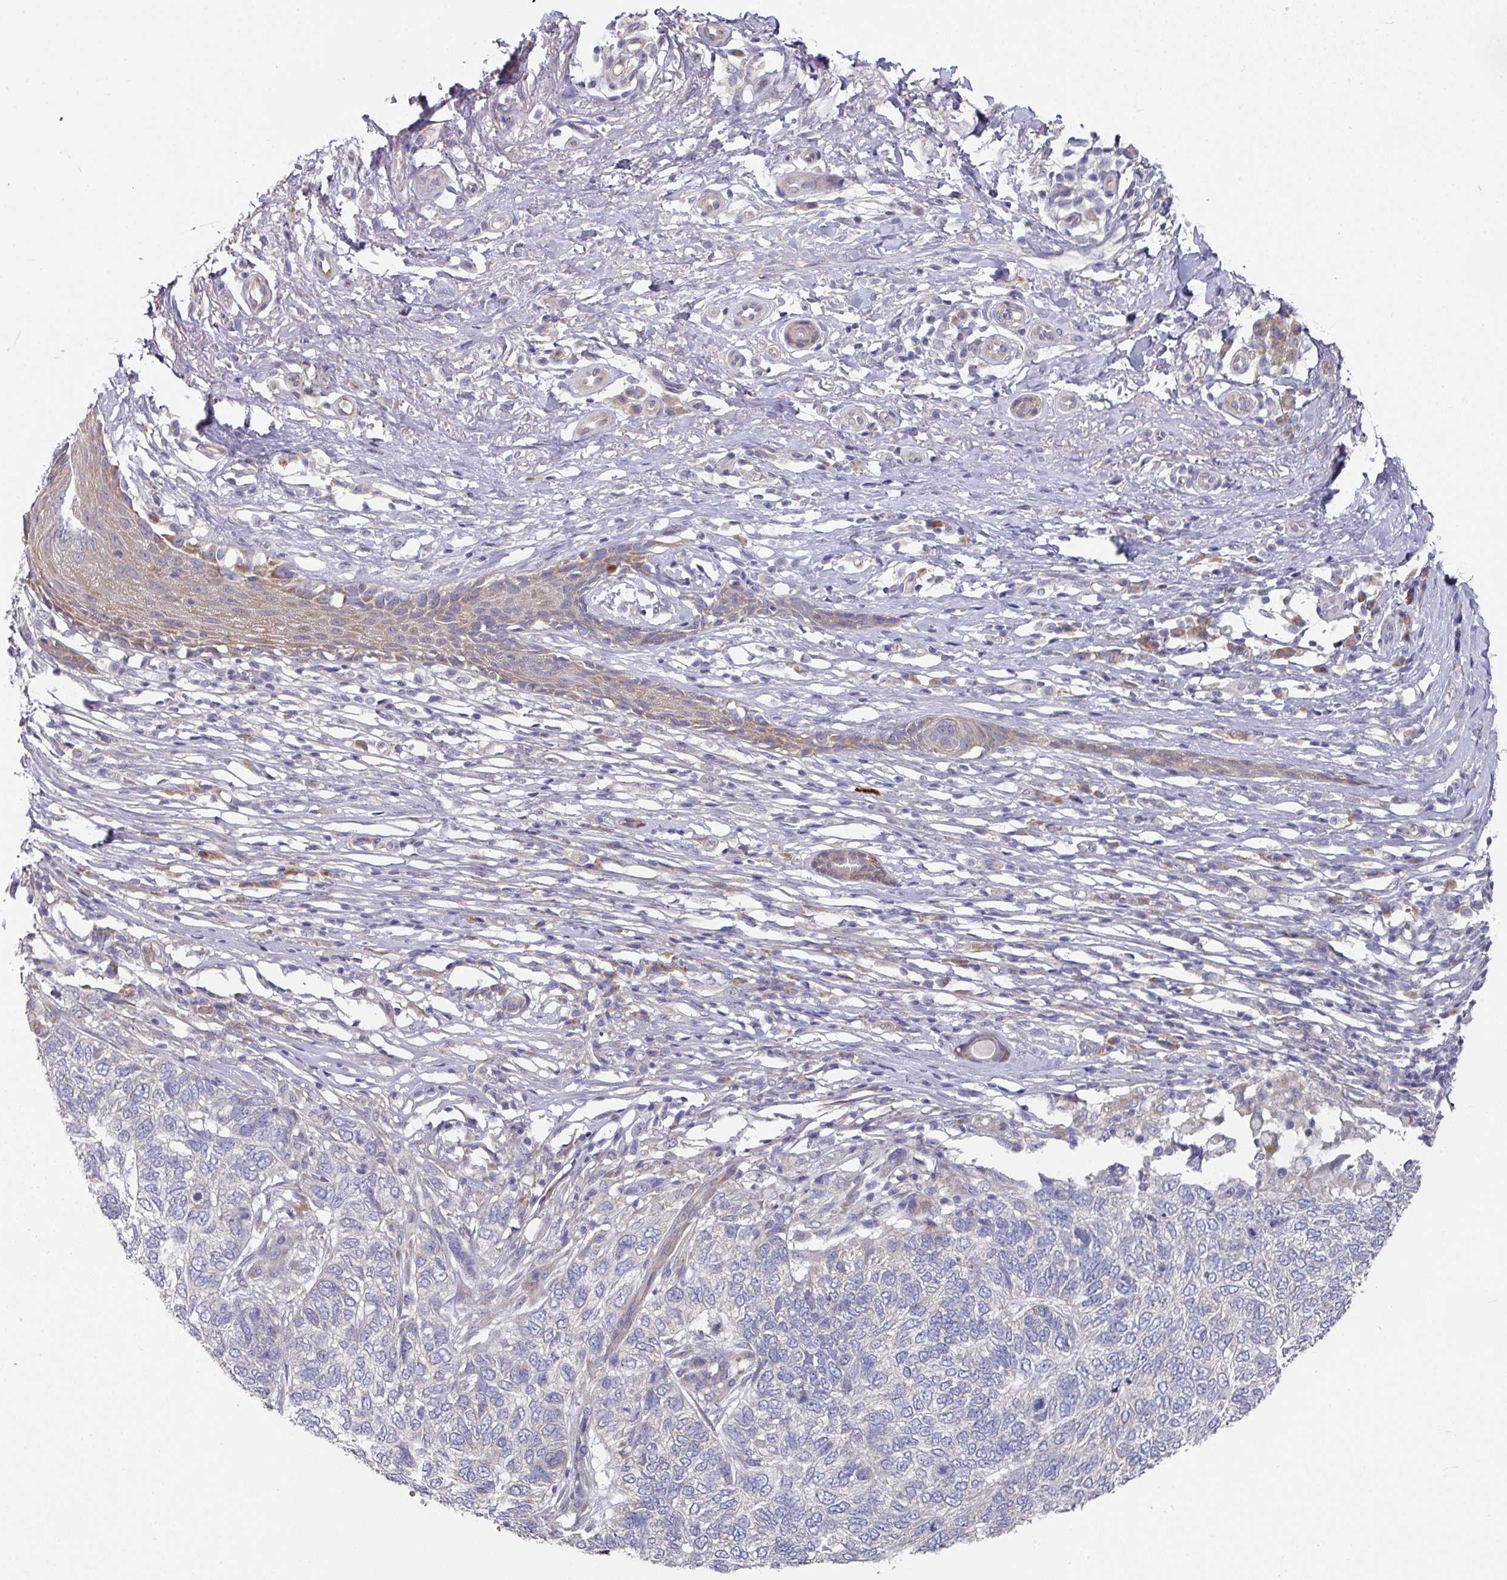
{"staining": {"intensity": "negative", "quantity": "none", "location": "none"}, "tissue": "skin cancer", "cell_type": "Tumor cells", "image_type": "cancer", "snomed": [{"axis": "morphology", "description": "Basal cell carcinoma"}, {"axis": "topography", "description": "Skin"}], "caption": "Tumor cells are negative for brown protein staining in basal cell carcinoma (skin).", "gene": "PYROXD2", "patient": {"sex": "female", "age": 65}}